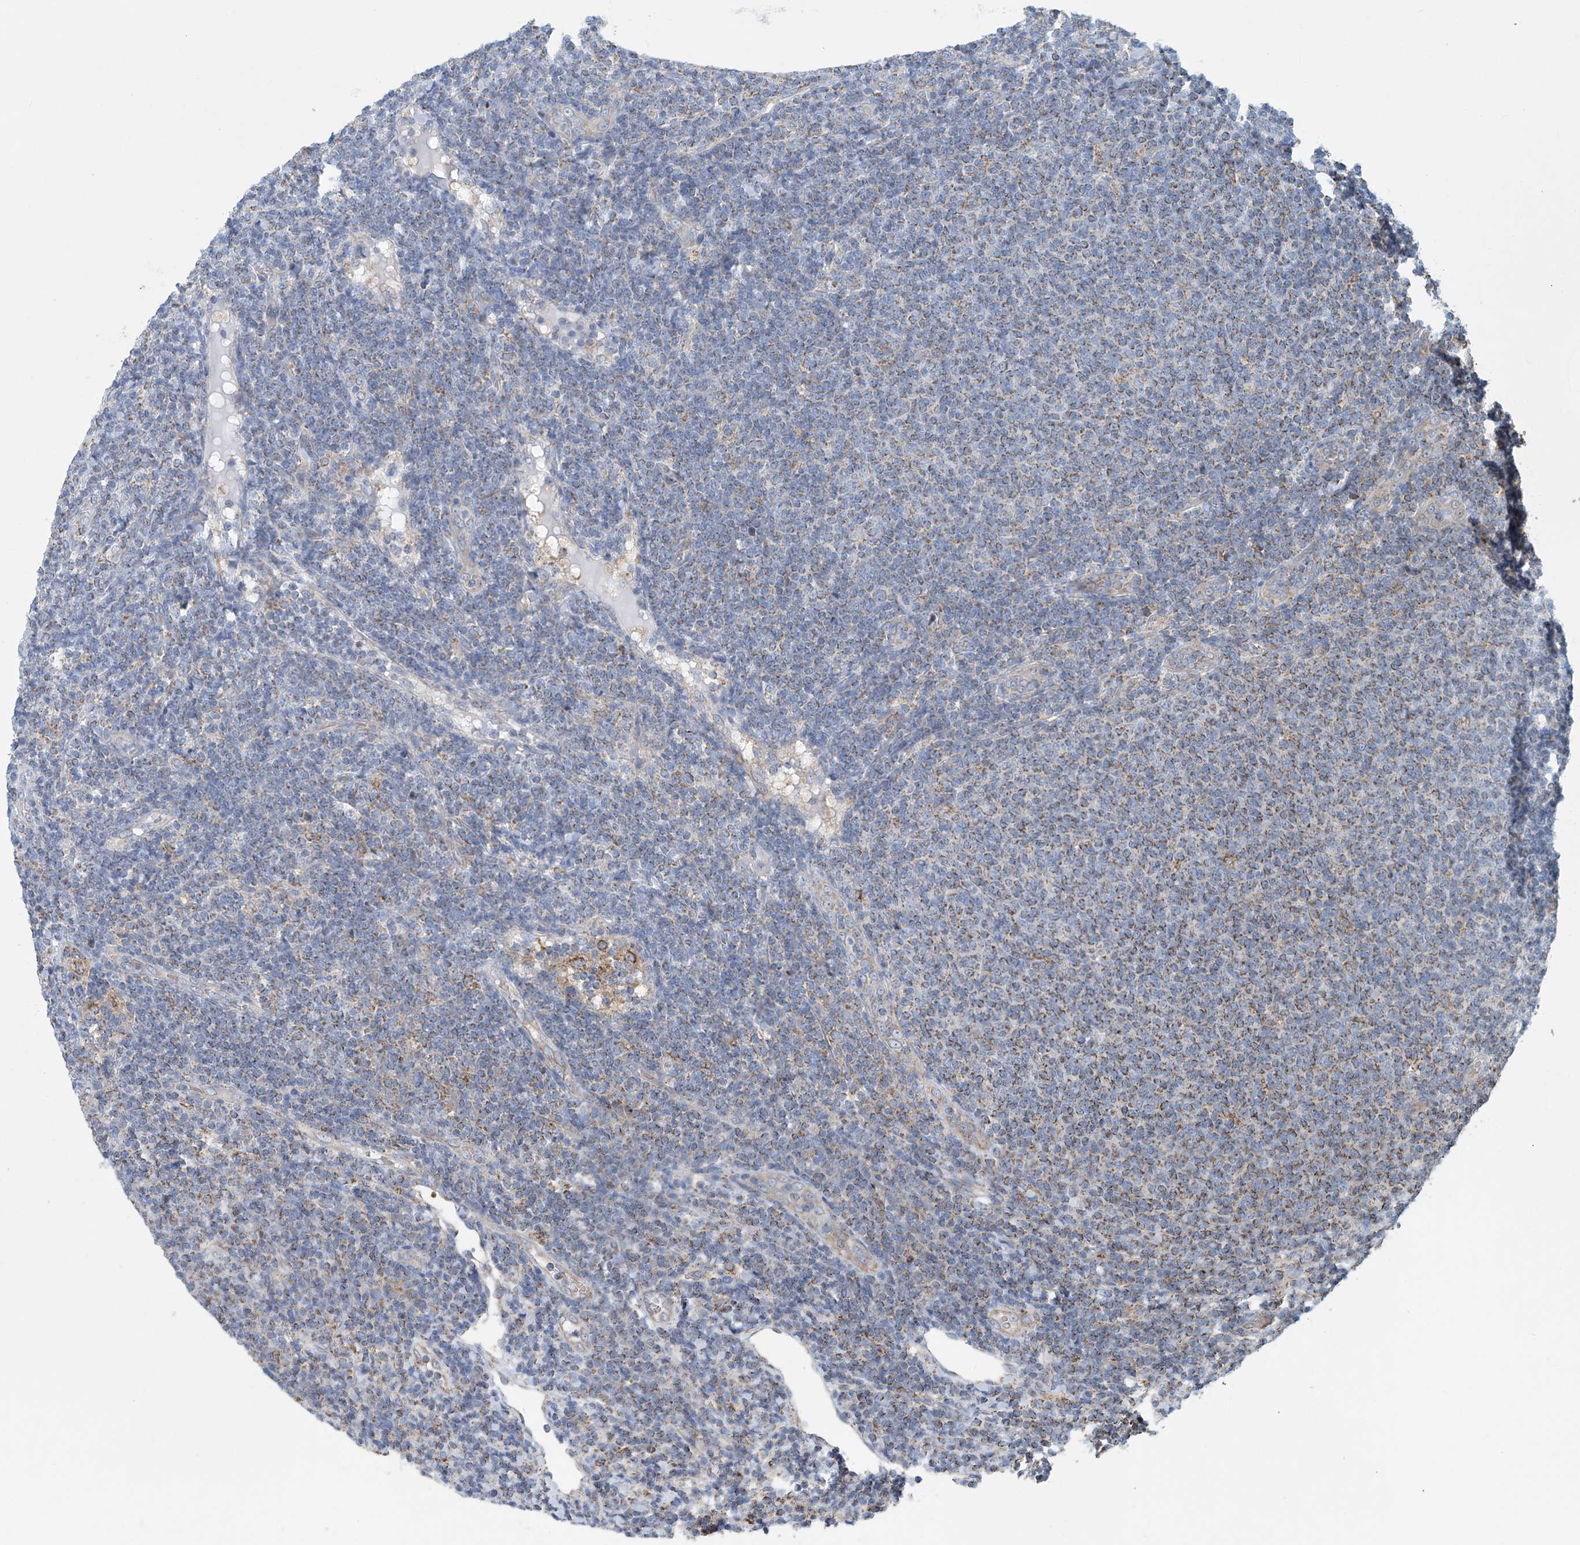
{"staining": {"intensity": "moderate", "quantity": "25%-75%", "location": "cytoplasmic/membranous"}, "tissue": "lymphoma", "cell_type": "Tumor cells", "image_type": "cancer", "snomed": [{"axis": "morphology", "description": "Malignant lymphoma, non-Hodgkin's type, Low grade"}, {"axis": "topography", "description": "Lymph node"}], "caption": "Lymphoma stained with a brown dye reveals moderate cytoplasmic/membranous positive expression in about 25%-75% of tumor cells.", "gene": "COMMD1", "patient": {"sex": "male", "age": 66}}